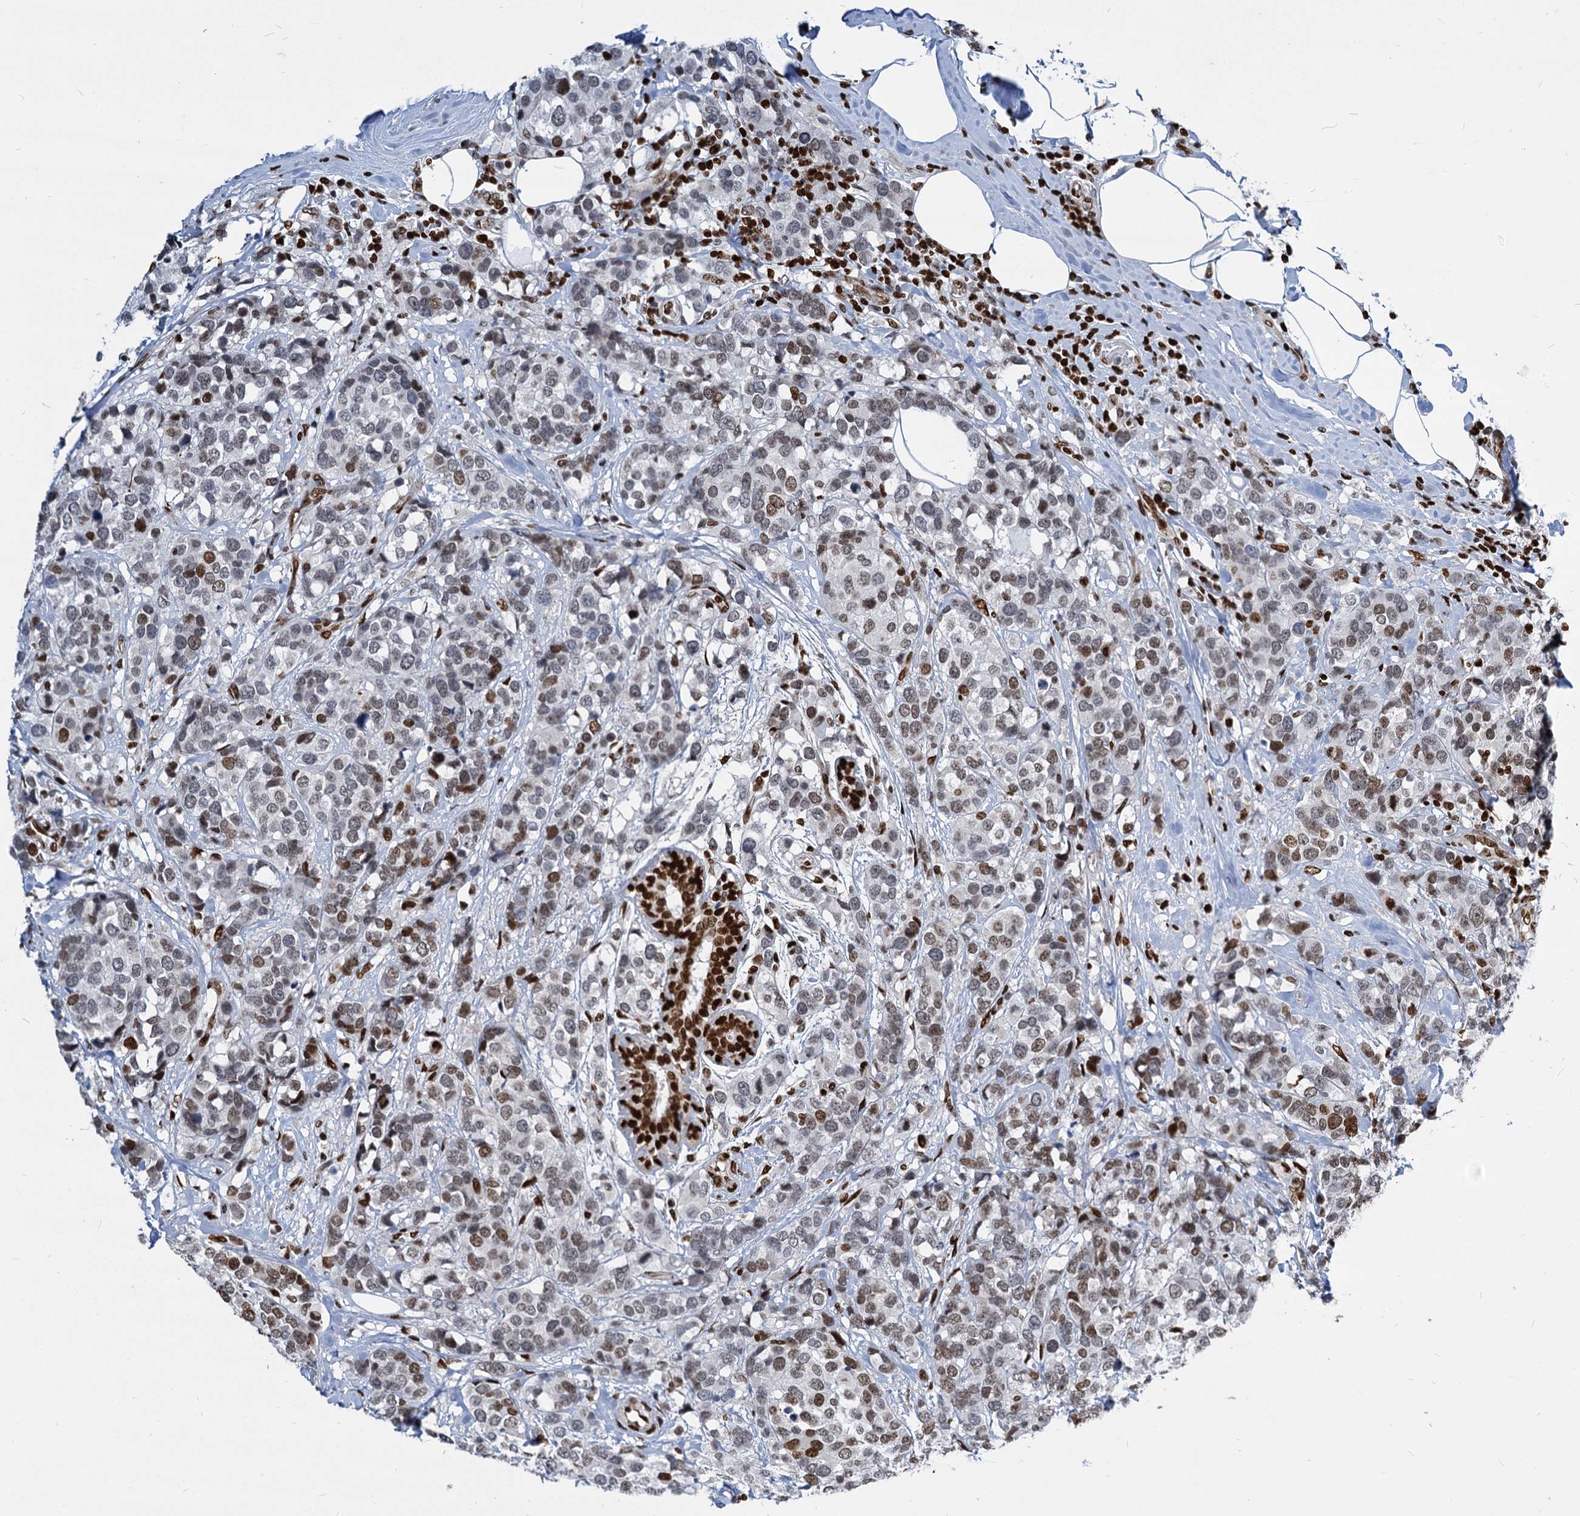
{"staining": {"intensity": "moderate", "quantity": "25%-75%", "location": "nuclear"}, "tissue": "breast cancer", "cell_type": "Tumor cells", "image_type": "cancer", "snomed": [{"axis": "morphology", "description": "Lobular carcinoma"}, {"axis": "topography", "description": "Breast"}], "caption": "Moderate nuclear staining is present in about 25%-75% of tumor cells in breast lobular carcinoma. The protein of interest is shown in brown color, while the nuclei are stained blue.", "gene": "MECP2", "patient": {"sex": "female", "age": 59}}